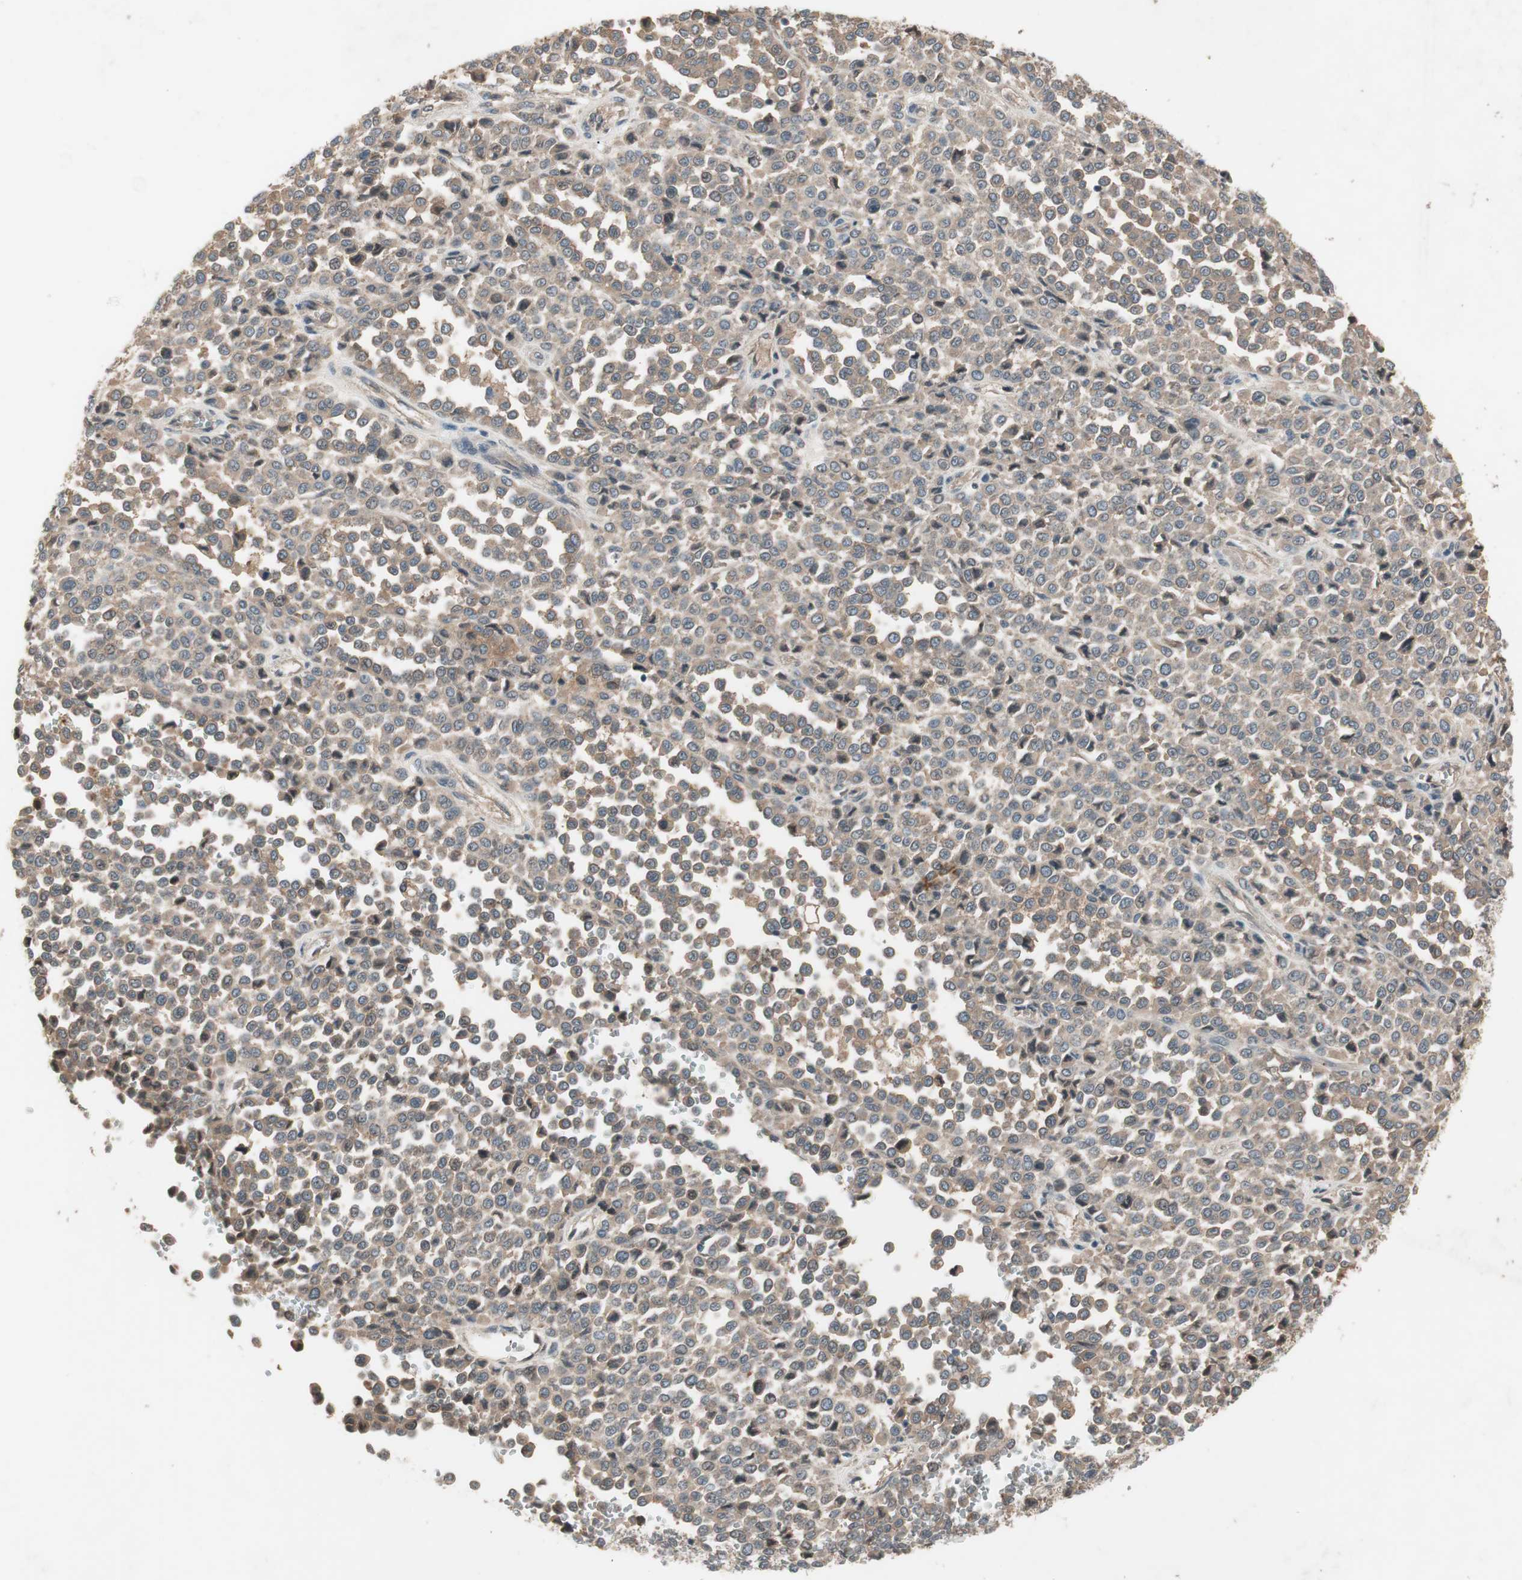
{"staining": {"intensity": "weak", "quantity": ">75%", "location": "cytoplasmic/membranous"}, "tissue": "melanoma", "cell_type": "Tumor cells", "image_type": "cancer", "snomed": [{"axis": "morphology", "description": "Malignant melanoma, Metastatic site"}, {"axis": "topography", "description": "Pancreas"}], "caption": "An image of malignant melanoma (metastatic site) stained for a protein exhibits weak cytoplasmic/membranous brown staining in tumor cells. (DAB IHC with brightfield microscopy, high magnification).", "gene": "NSF", "patient": {"sex": "female", "age": 30}}